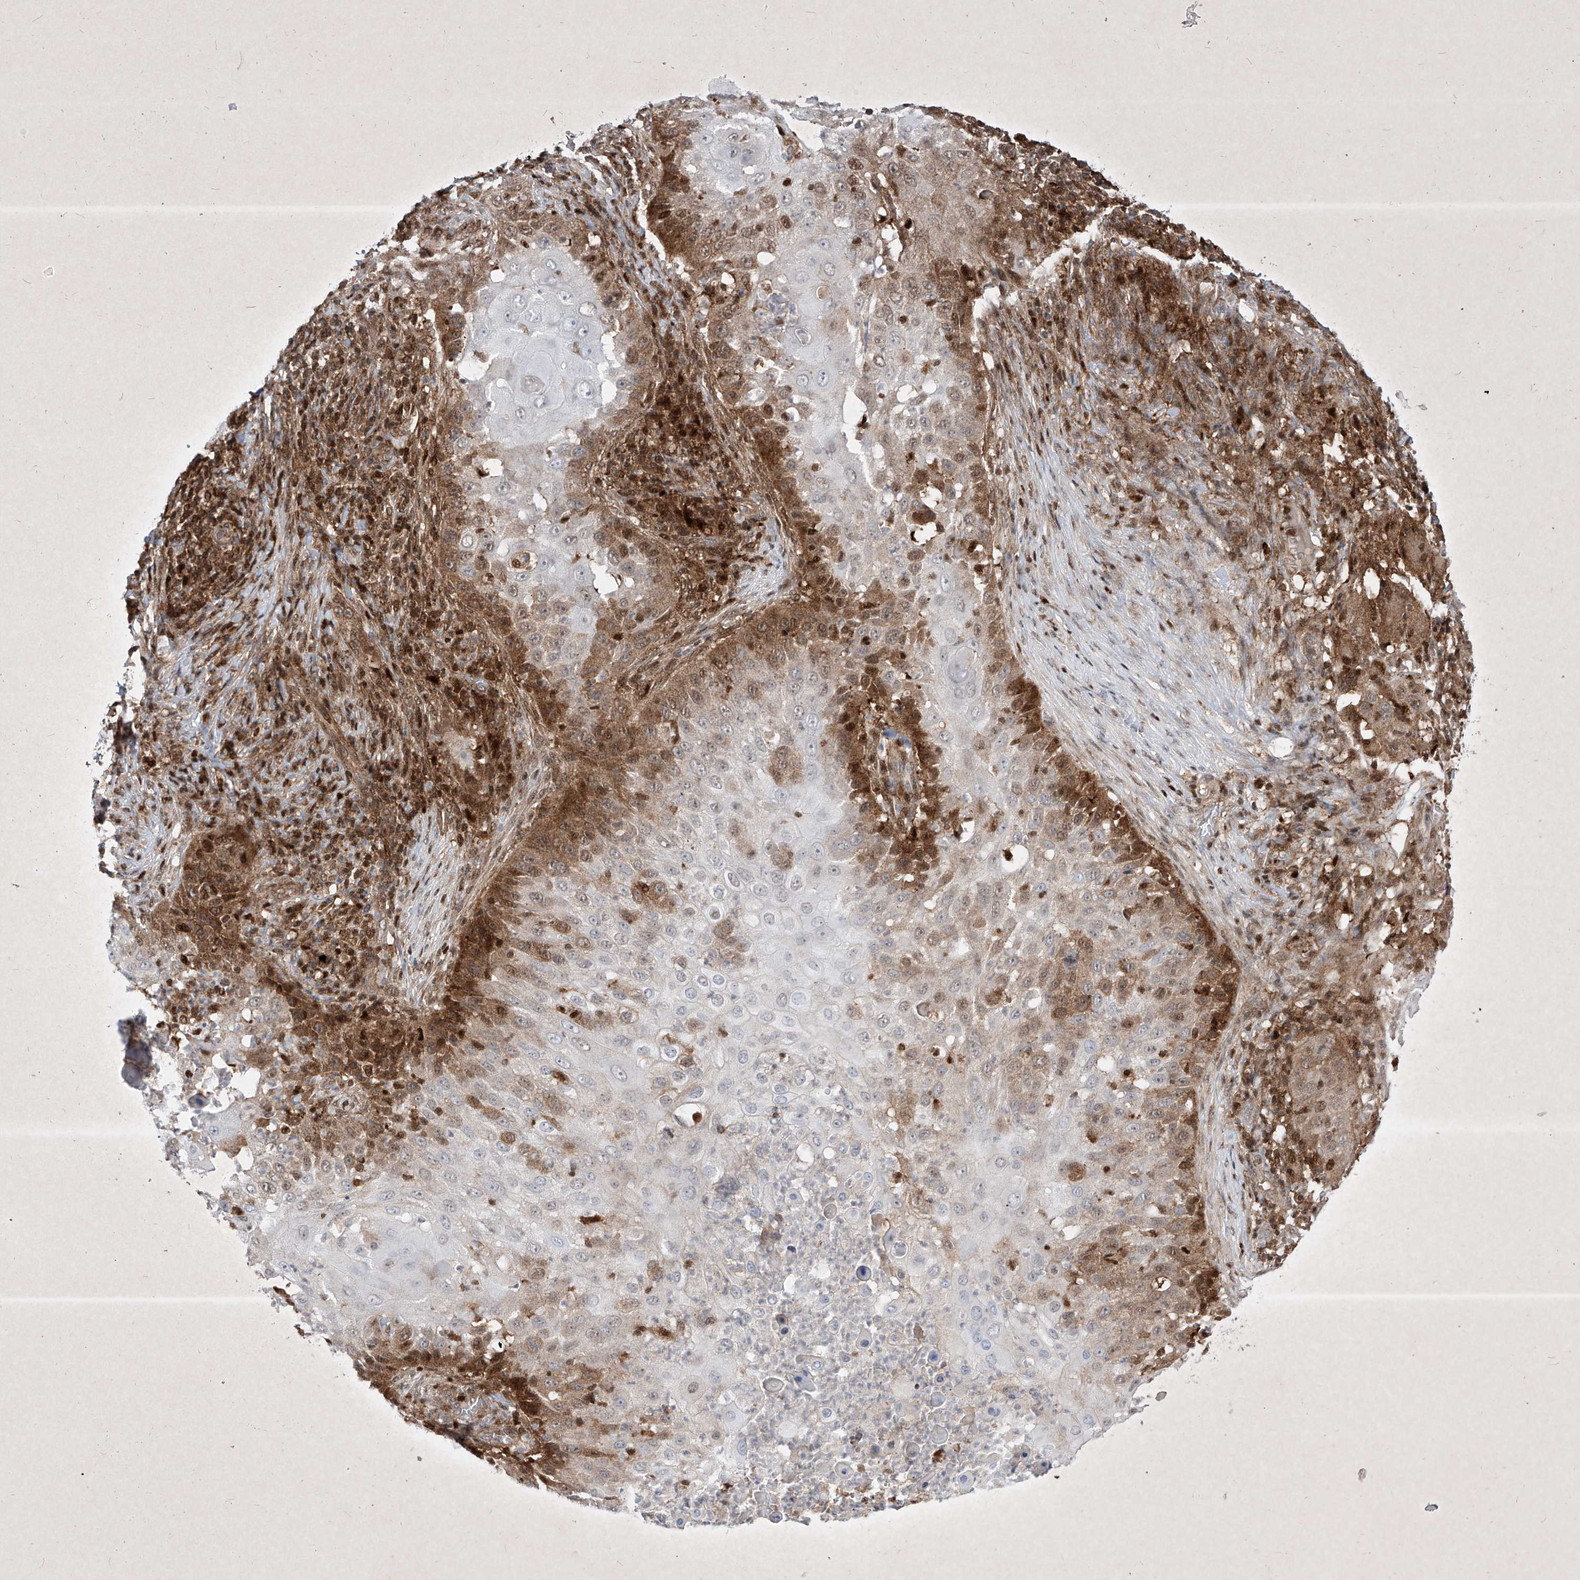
{"staining": {"intensity": "moderate", "quantity": "25%-75%", "location": "cytoplasmic/membranous,nuclear"}, "tissue": "skin cancer", "cell_type": "Tumor cells", "image_type": "cancer", "snomed": [{"axis": "morphology", "description": "Squamous cell carcinoma, NOS"}, {"axis": "topography", "description": "Skin"}], "caption": "IHC histopathology image of squamous cell carcinoma (skin) stained for a protein (brown), which exhibits medium levels of moderate cytoplasmic/membranous and nuclear positivity in approximately 25%-75% of tumor cells.", "gene": "PSMB10", "patient": {"sex": "female", "age": 44}}